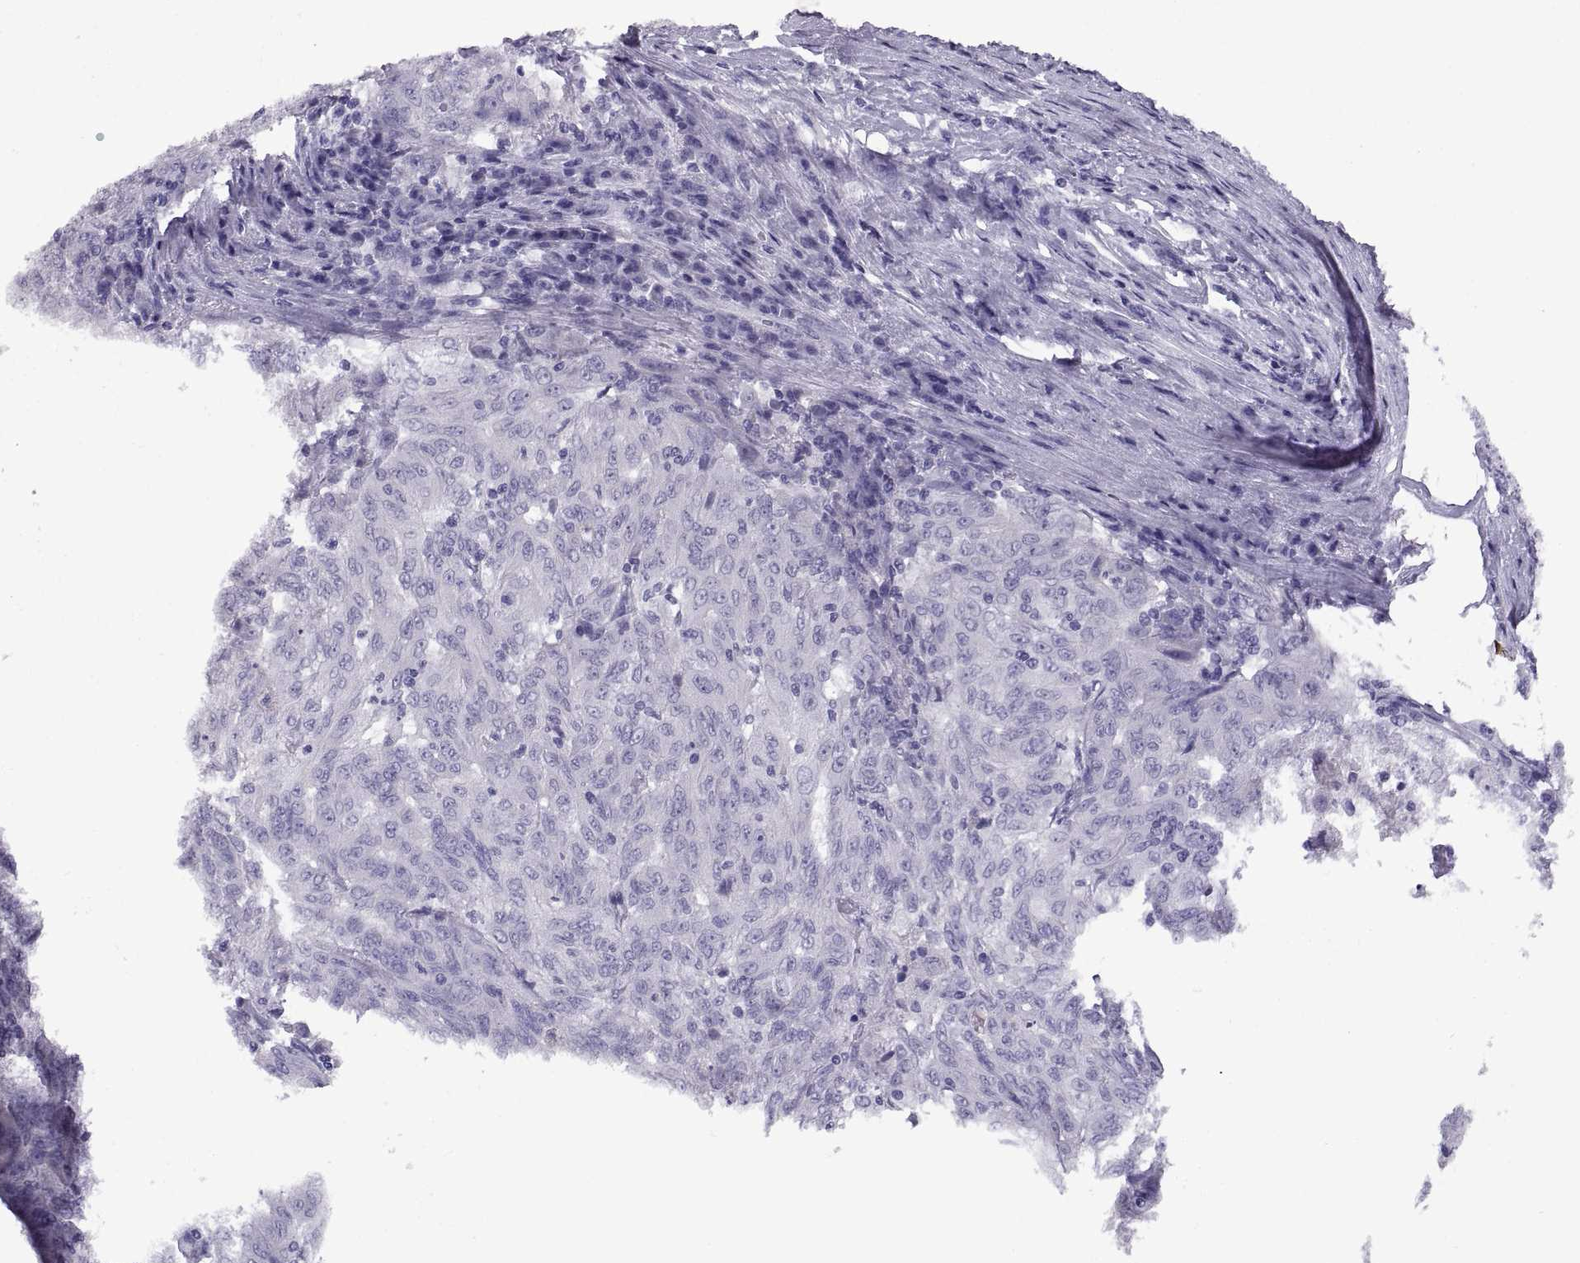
{"staining": {"intensity": "negative", "quantity": "none", "location": "none"}, "tissue": "pancreatic cancer", "cell_type": "Tumor cells", "image_type": "cancer", "snomed": [{"axis": "morphology", "description": "Adenocarcinoma, NOS"}, {"axis": "topography", "description": "Pancreas"}], "caption": "Immunohistochemistry (IHC) photomicrograph of neoplastic tissue: pancreatic cancer stained with DAB (3,3'-diaminobenzidine) shows no significant protein staining in tumor cells. (Immunohistochemistry (IHC), brightfield microscopy, high magnification).", "gene": "RGS20", "patient": {"sex": "male", "age": 63}}